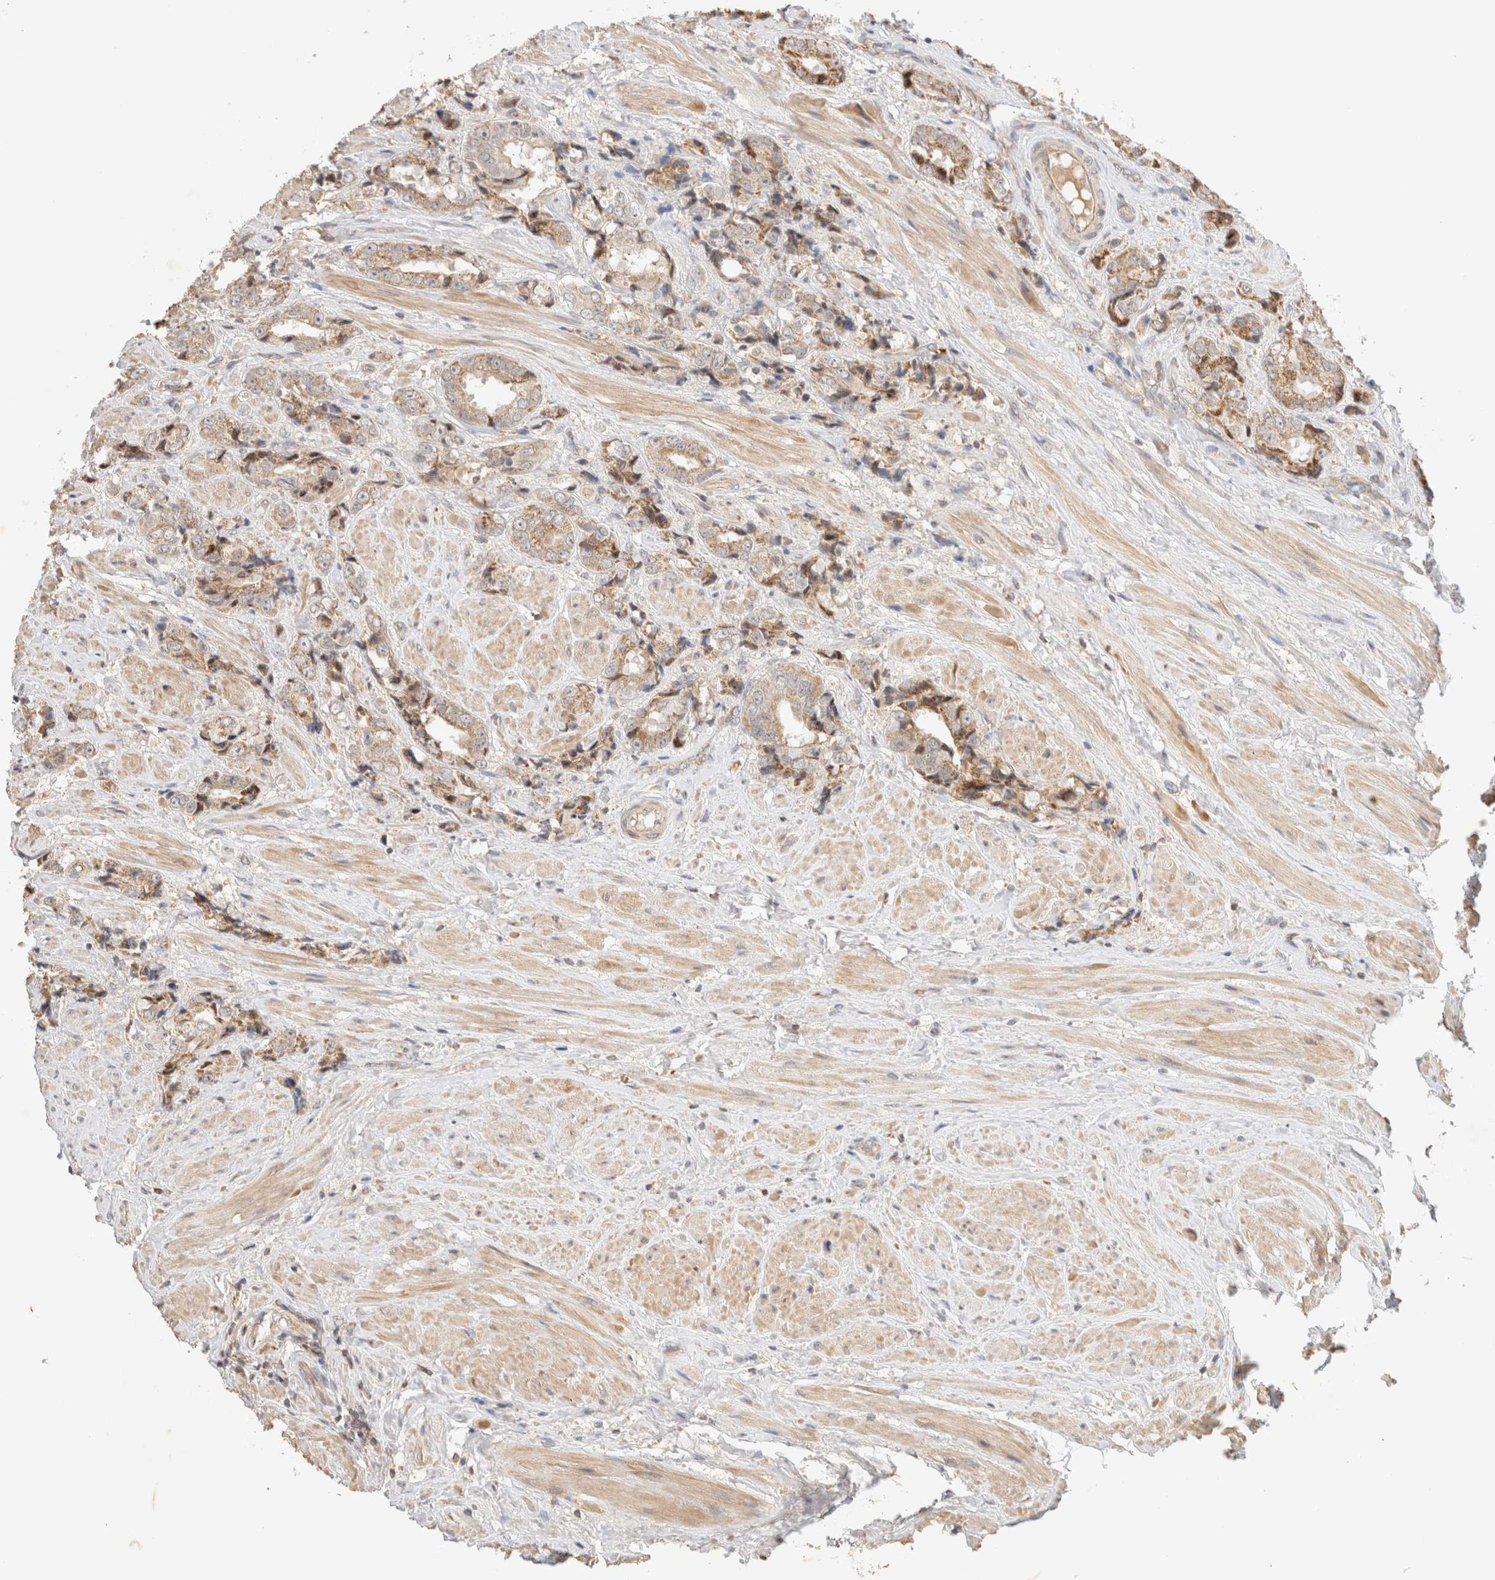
{"staining": {"intensity": "weak", "quantity": ">75%", "location": "cytoplasmic/membranous"}, "tissue": "prostate cancer", "cell_type": "Tumor cells", "image_type": "cancer", "snomed": [{"axis": "morphology", "description": "Adenocarcinoma, High grade"}, {"axis": "topography", "description": "Prostate"}], "caption": "An image showing weak cytoplasmic/membranous staining in about >75% of tumor cells in prostate cancer, as visualized by brown immunohistochemical staining.", "gene": "MRM3", "patient": {"sex": "male", "age": 61}}